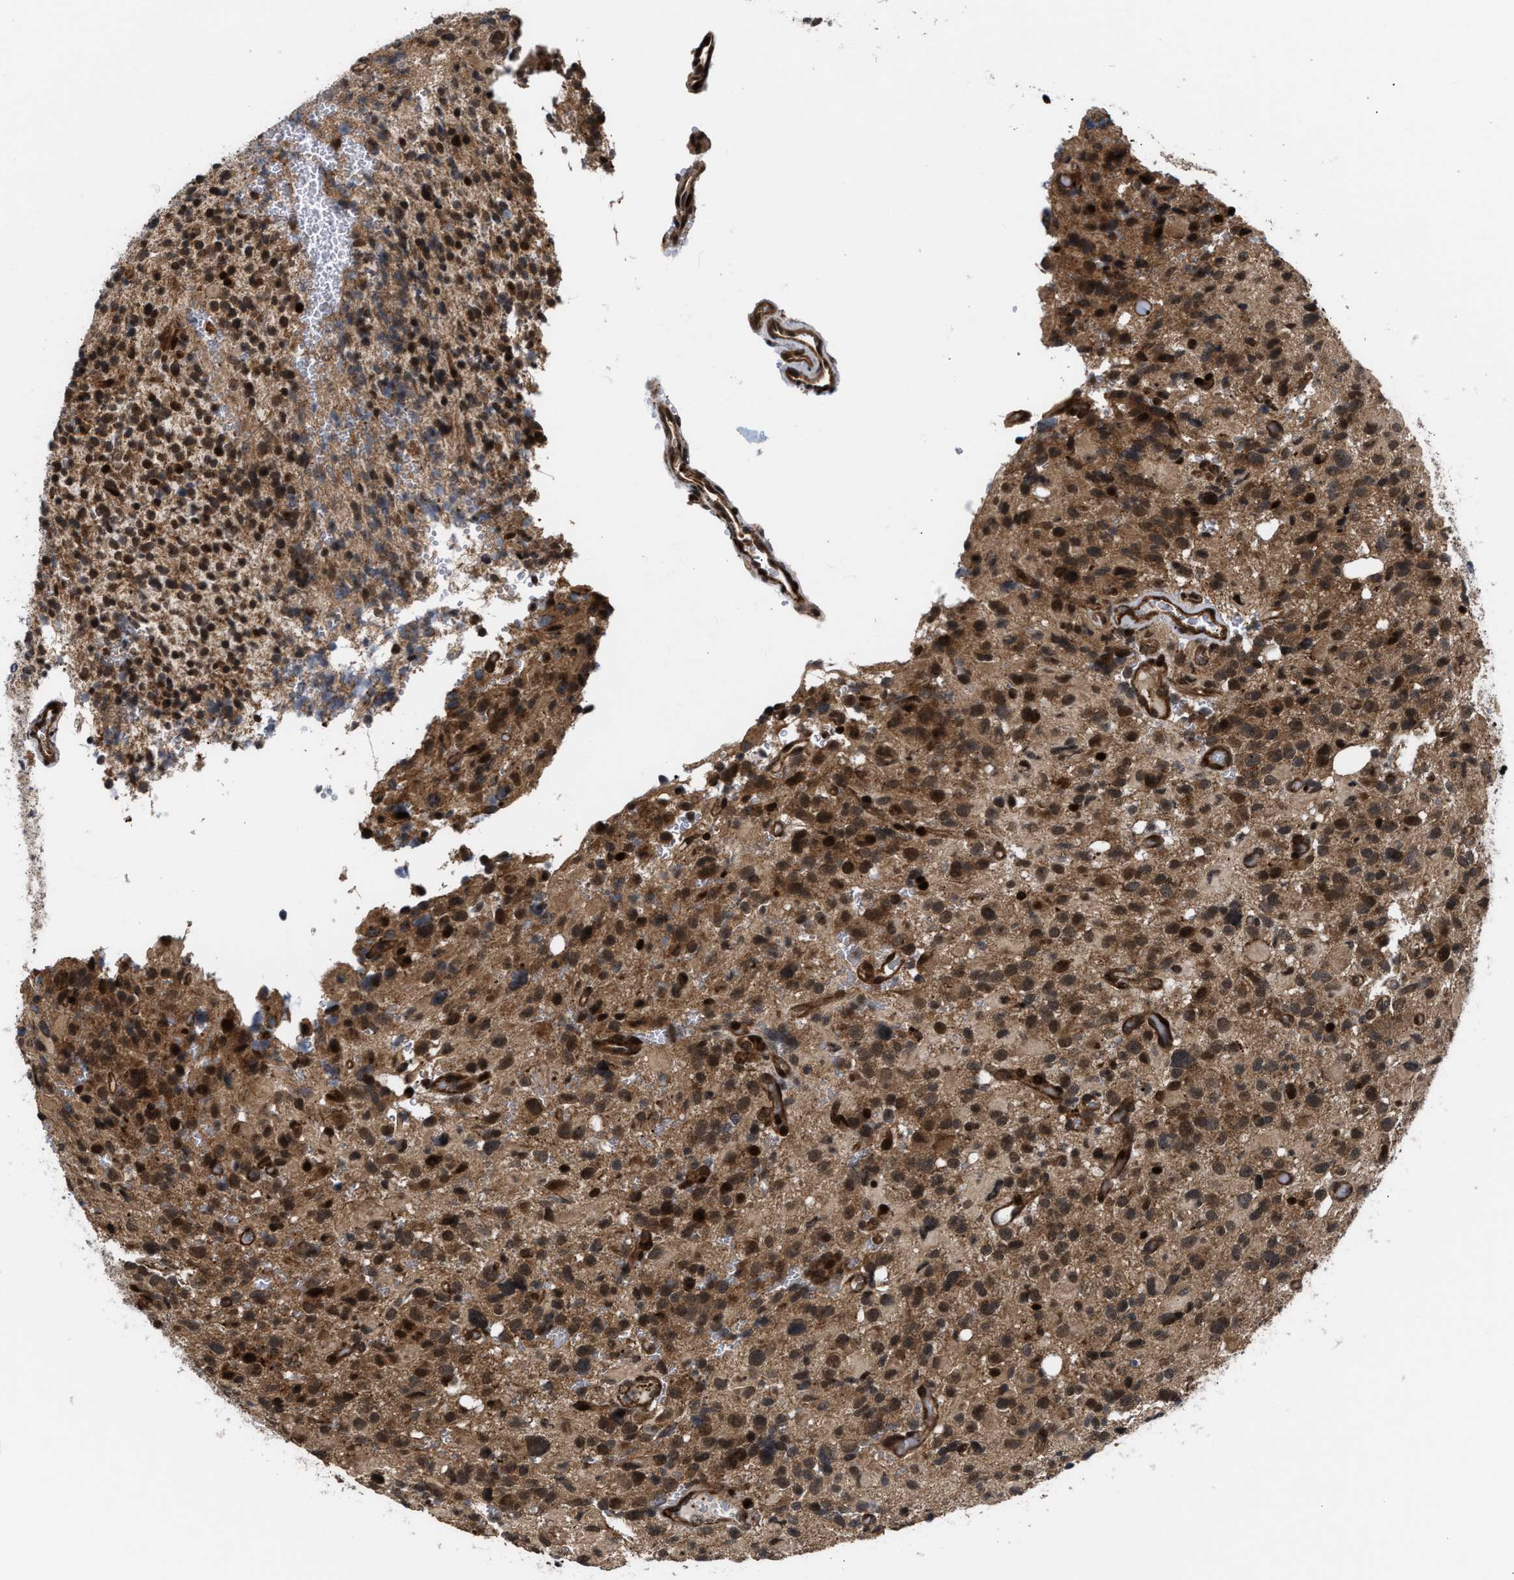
{"staining": {"intensity": "strong", "quantity": ">75%", "location": "cytoplasmic/membranous,nuclear"}, "tissue": "glioma", "cell_type": "Tumor cells", "image_type": "cancer", "snomed": [{"axis": "morphology", "description": "Glioma, malignant, High grade"}, {"axis": "topography", "description": "Brain"}], "caption": "Strong cytoplasmic/membranous and nuclear staining is present in approximately >75% of tumor cells in malignant high-grade glioma.", "gene": "STAU2", "patient": {"sex": "male", "age": 48}}